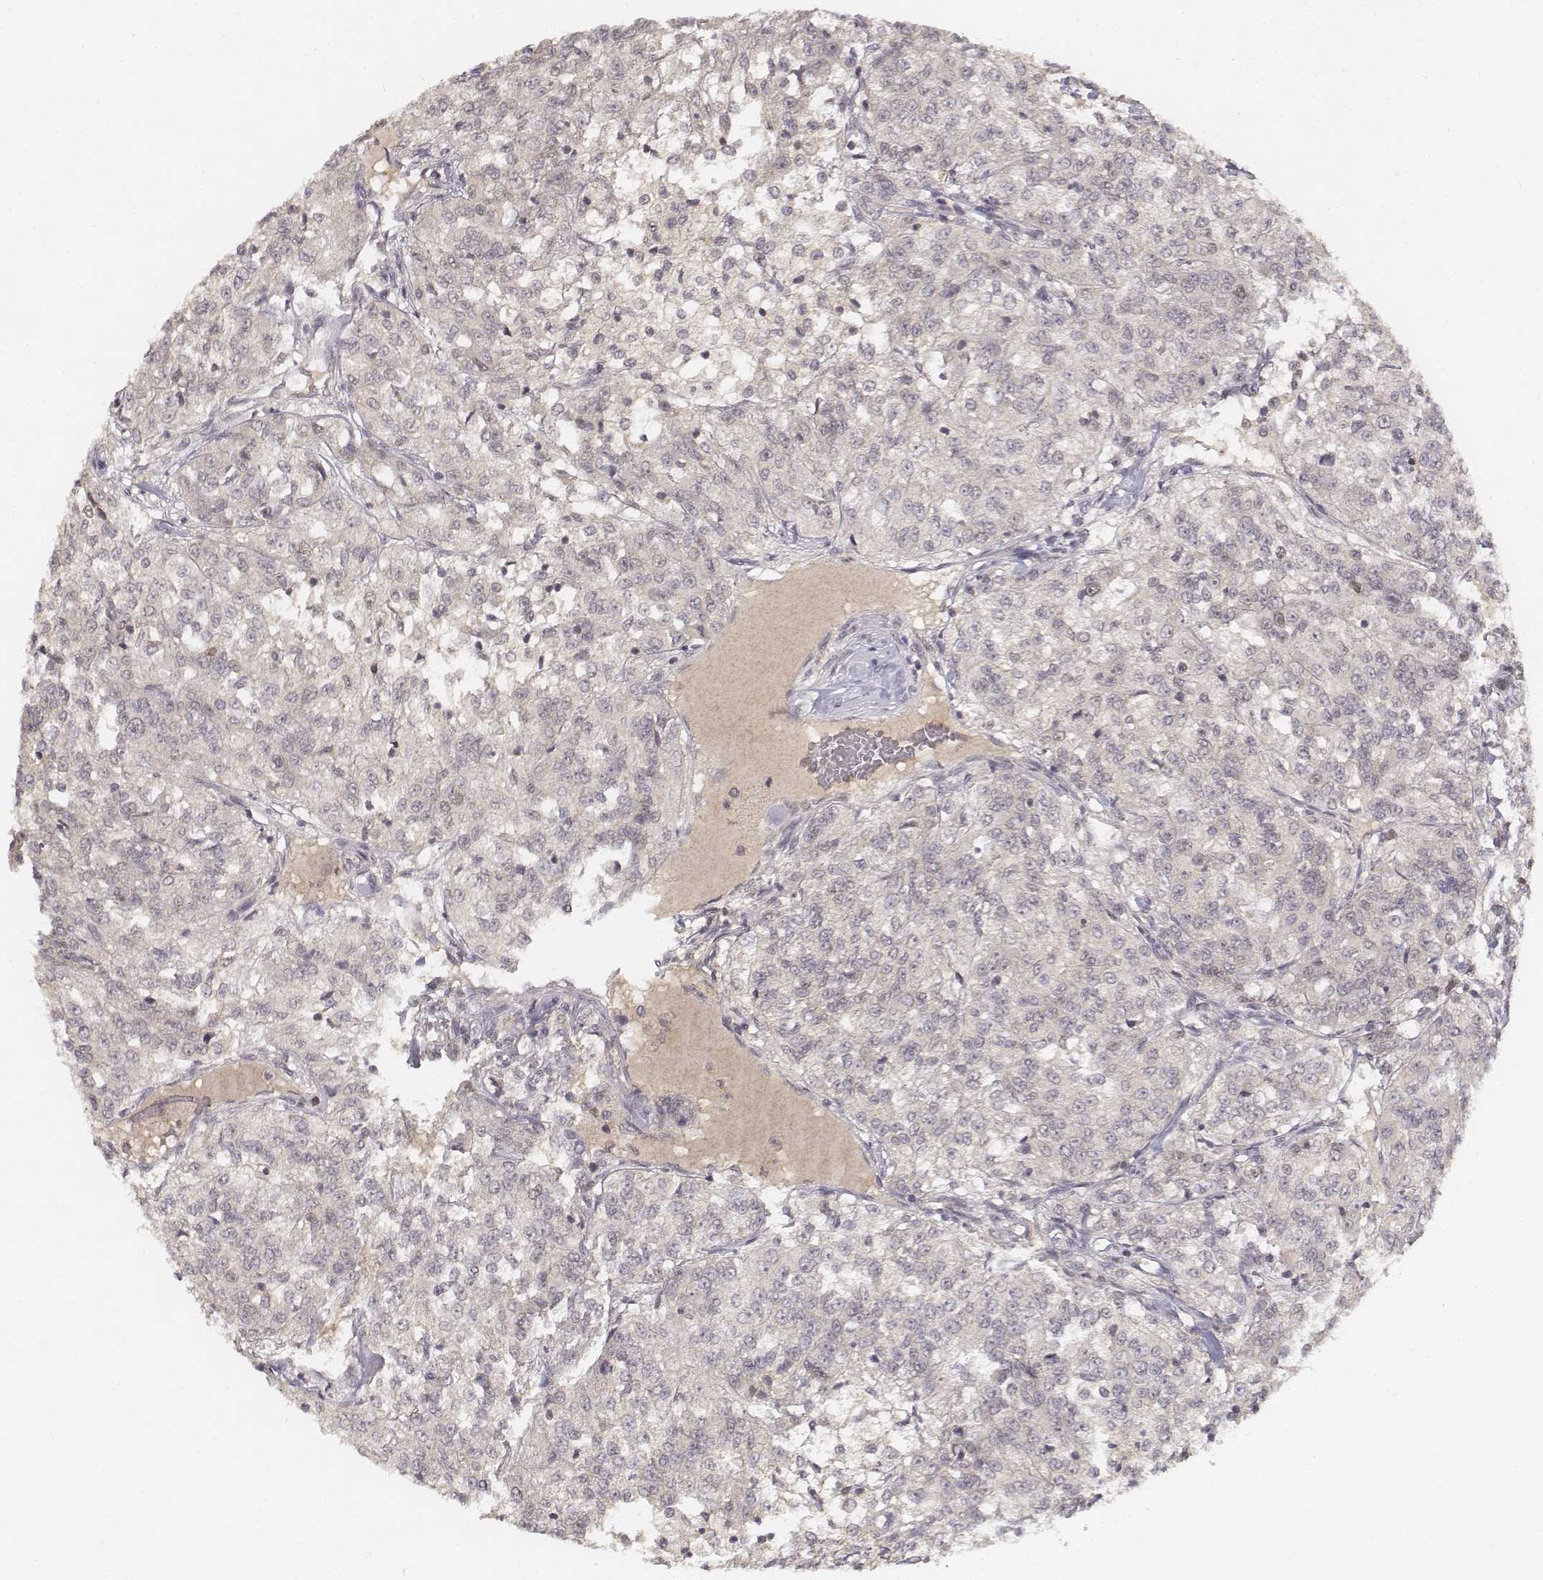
{"staining": {"intensity": "negative", "quantity": "none", "location": "none"}, "tissue": "renal cancer", "cell_type": "Tumor cells", "image_type": "cancer", "snomed": [{"axis": "morphology", "description": "Adenocarcinoma, NOS"}, {"axis": "topography", "description": "Kidney"}], "caption": "Immunohistochemistry photomicrograph of human renal cancer stained for a protein (brown), which exhibits no expression in tumor cells. The staining is performed using DAB (3,3'-diaminobenzidine) brown chromogen with nuclei counter-stained in using hematoxylin.", "gene": "FANCD2", "patient": {"sex": "female", "age": 63}}